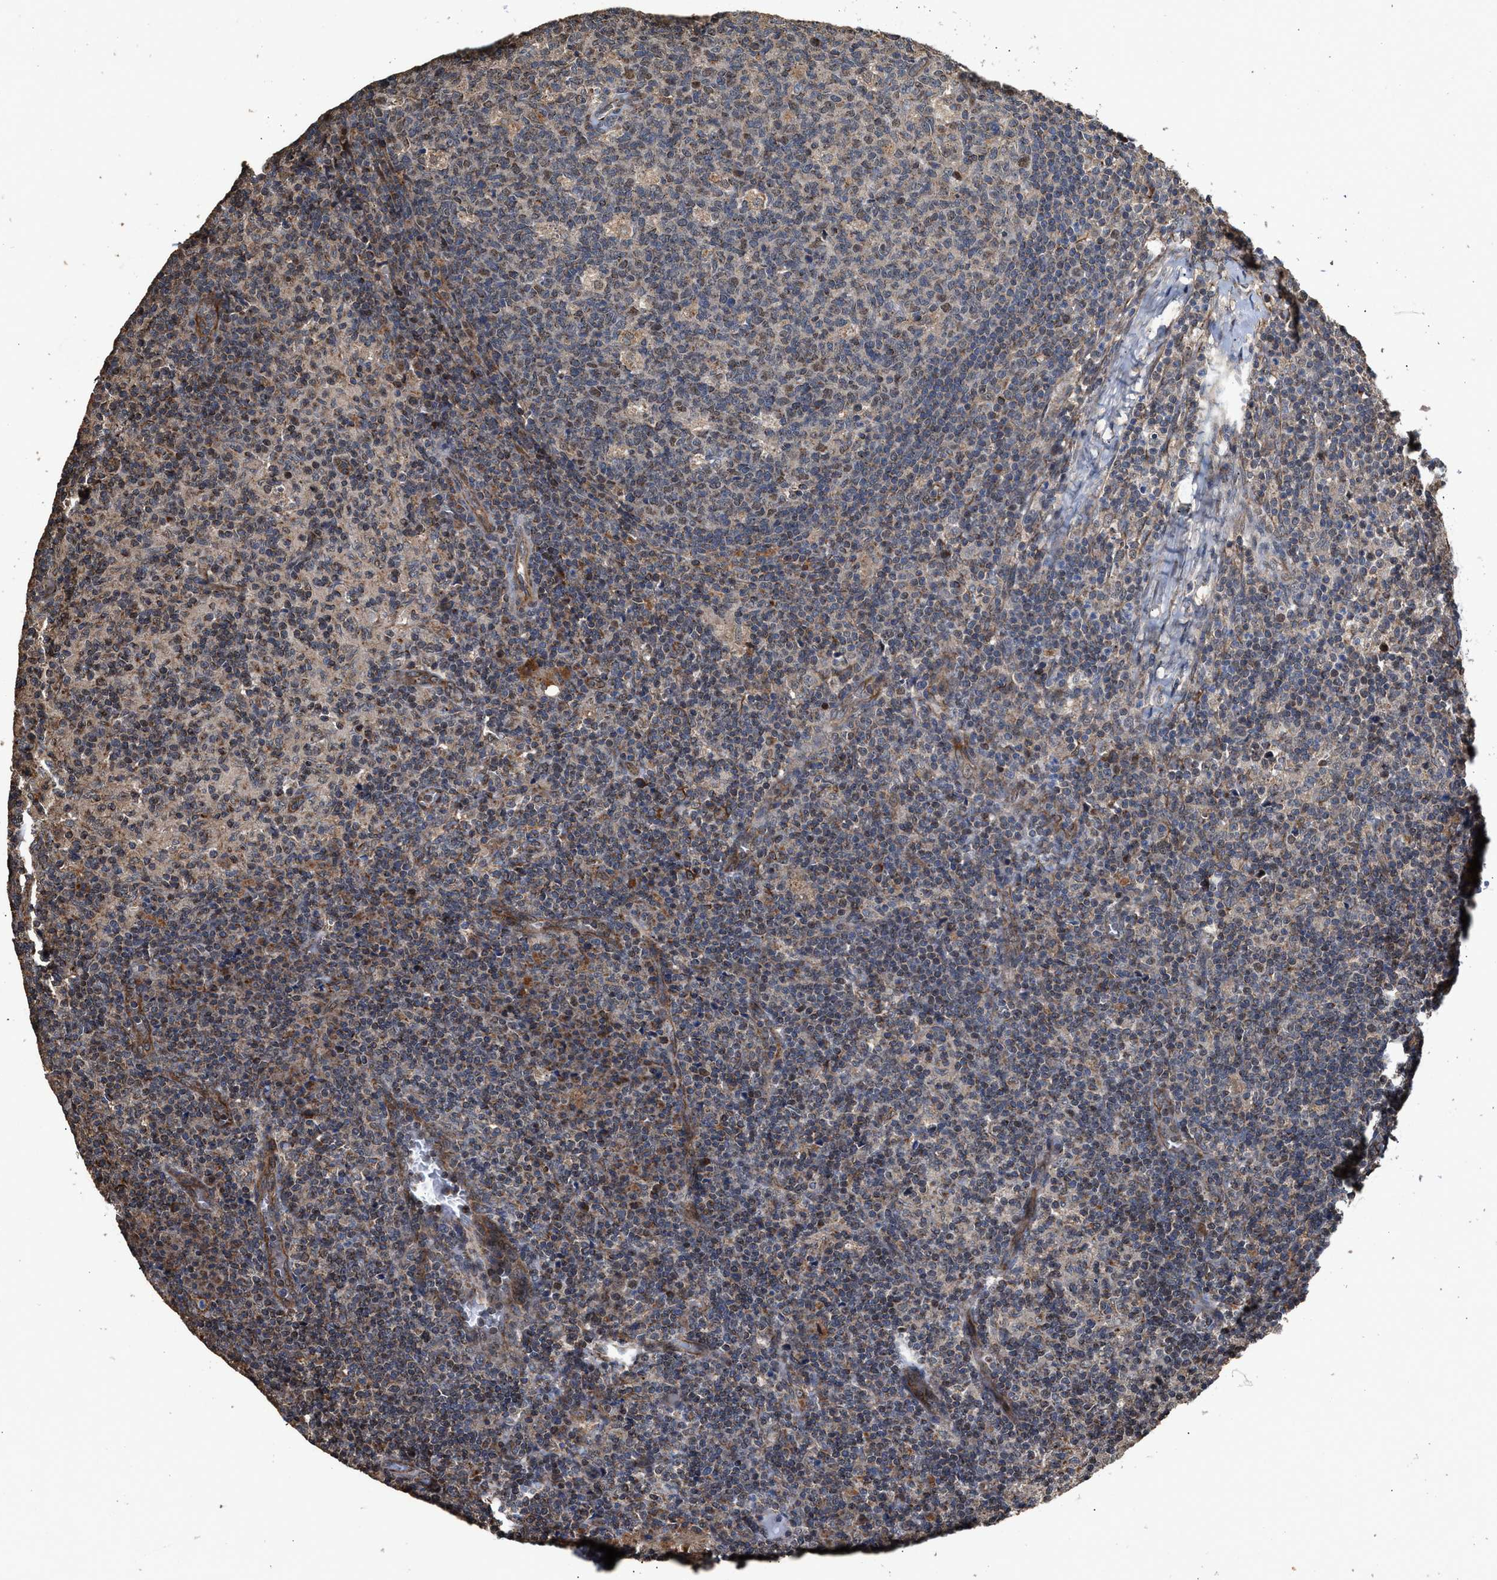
{"staining": {"intensity": "weak", "quantity": "<25%", "location": "cytoplasmic/membranous,nuclear"}, "tissue": "lymph node", "cell_type": "Germinal center cells", "image_type": "normal", "snomed": [{"axis": "morphology", "description": "Normal tissue, NOS"}, {"axis": "morphology", "description": "Inflammation, NOS"}, {"axis": "topography", "description": "Lymph node"}], "caption": "This is an immunohistochemistry (IHC) histopathology image of benign lymph node. There is no staining in germinal center cells.", "gene": "ZNHIT6", "patient": {"sex": "male", "age": 55}}